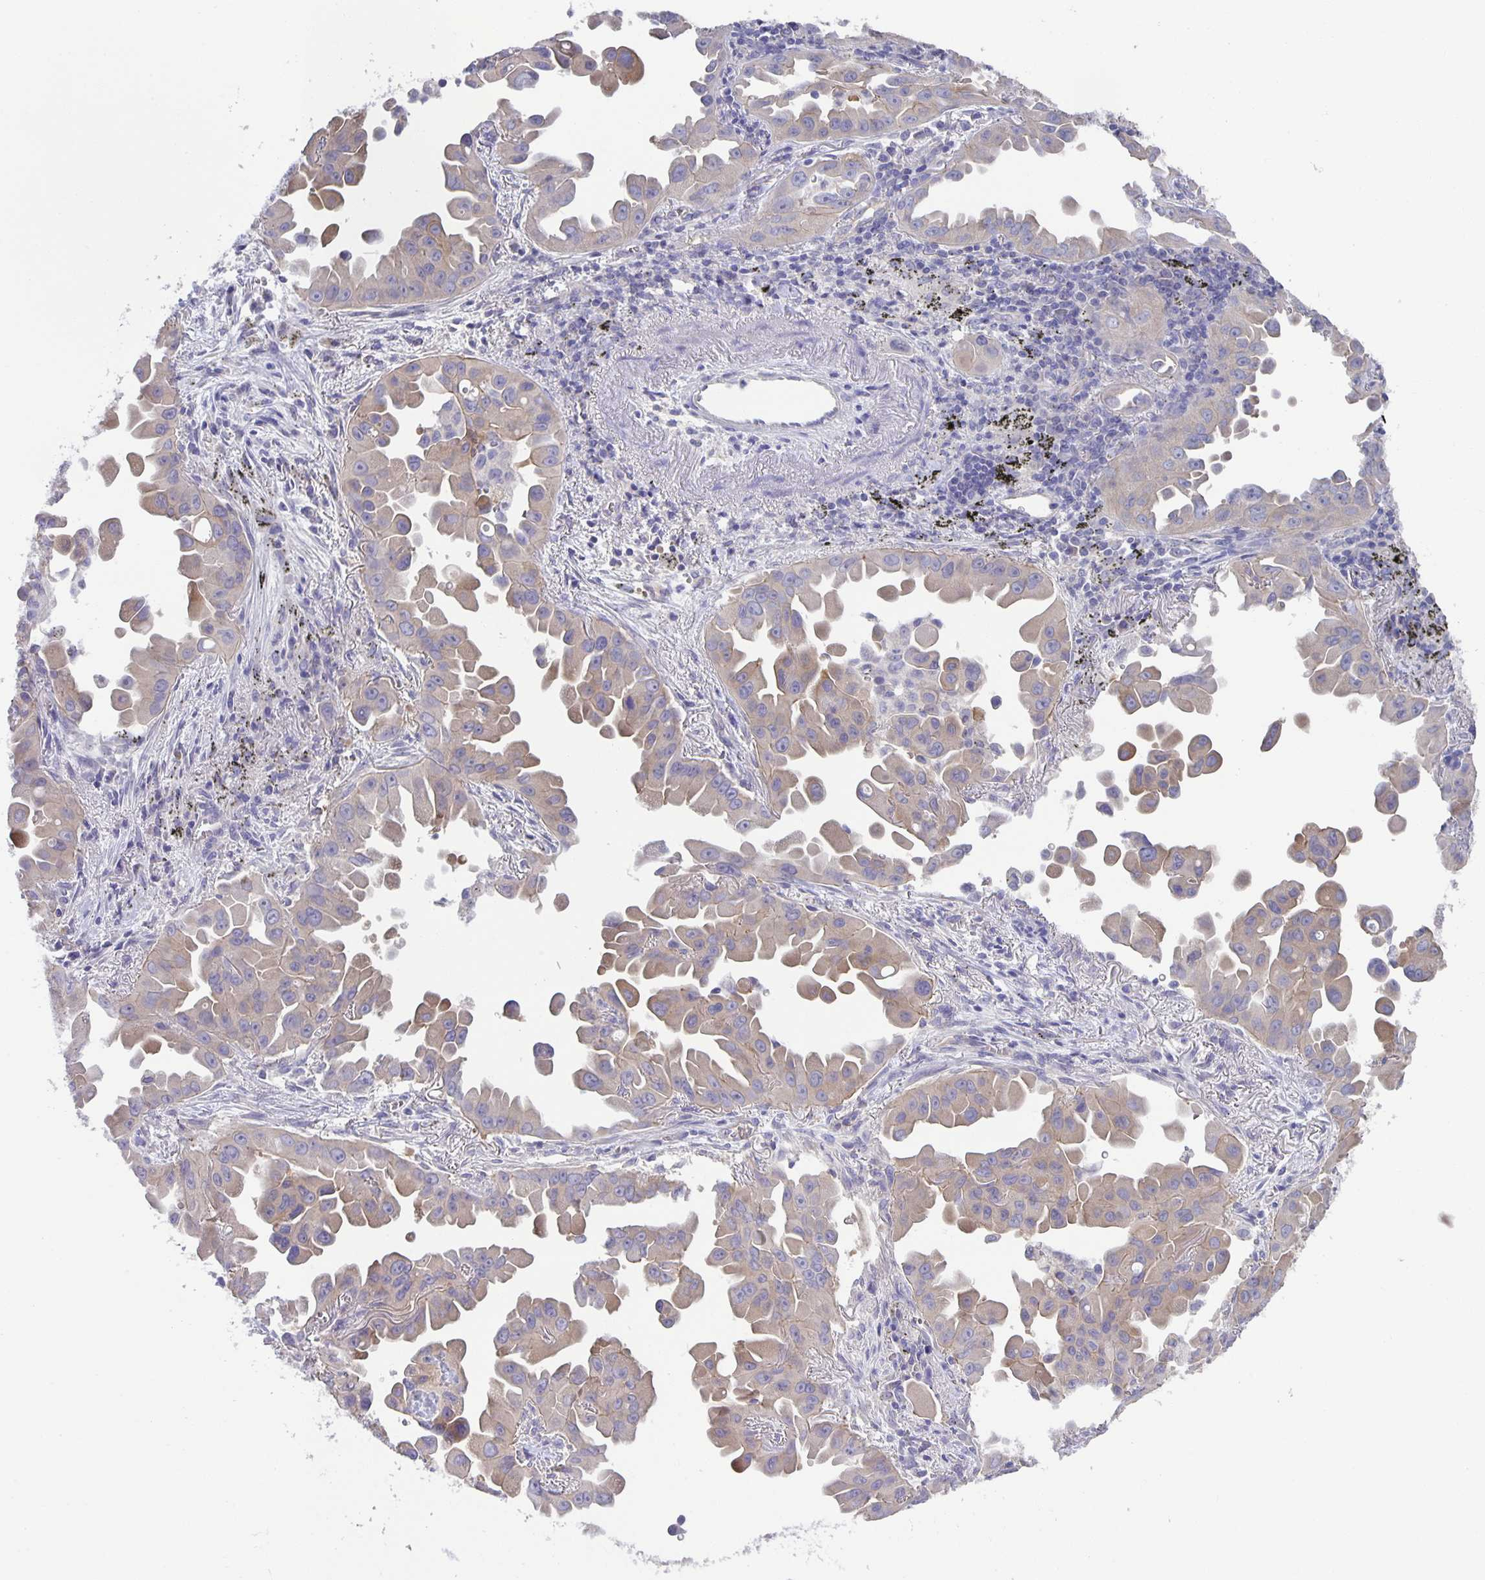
{"staining": {"intensity": "weak", "quantity": ">75%", "location": "cytoplasmic/membranous"}, "tissue": "lung cancer", "cell_type": "Tumor cells", "image_type": "cancer", "snomed": [{"axis": "morphology", "description": "Adenocarcinoma, NOS"}, {"axis": "topography", "description": "Lung"}], "caption": "Lung adenocarcinoma stained for a protein (brown) exhibits weak cytoplasmic/membranous positive positivity in about >75% of tumor cells.", "gene": "PTPN3", "patient": {"sex": "male", "age": 68}}